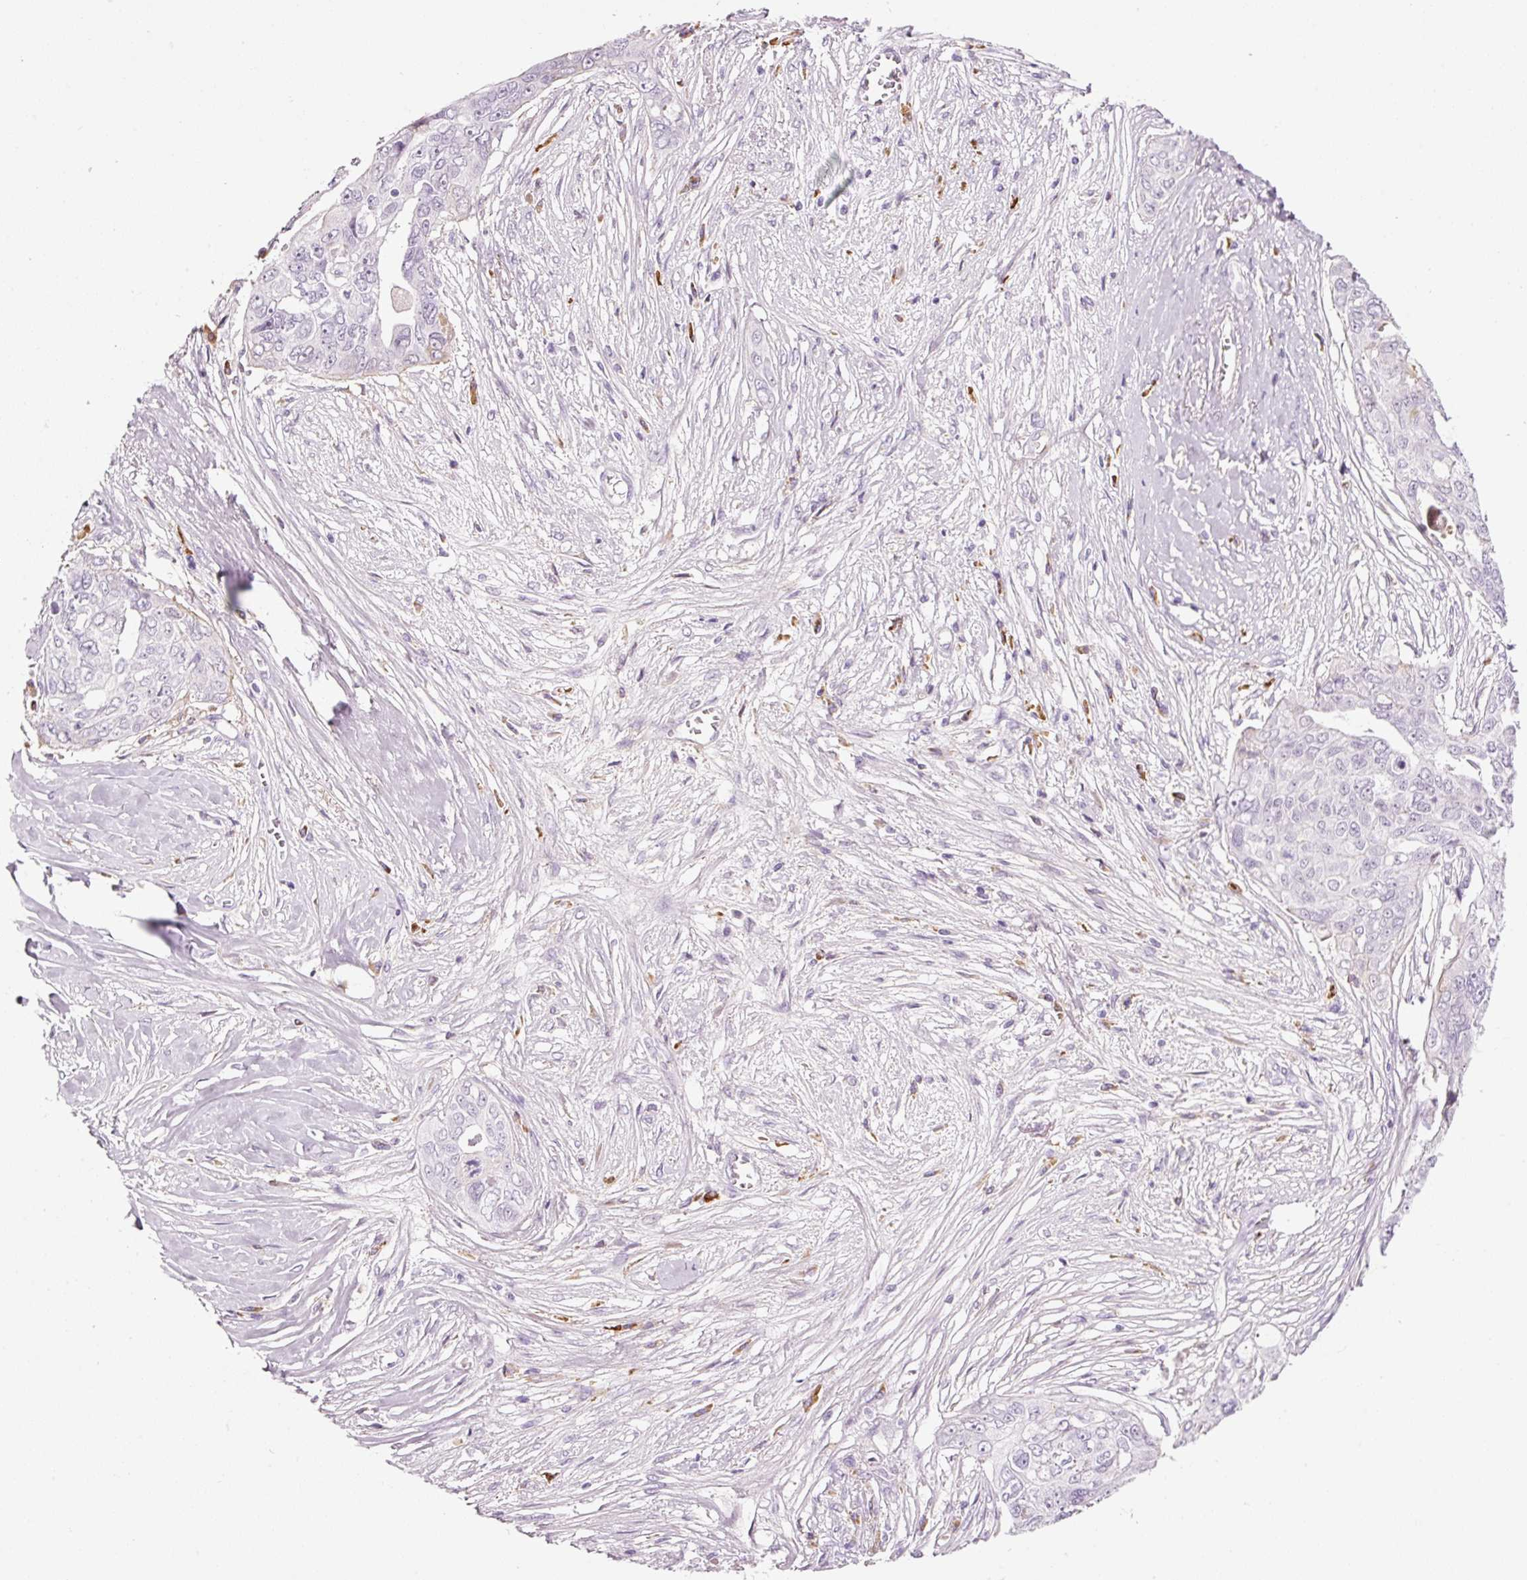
{"staining": {"intensity": "negative", "quantity": "none", "location": "none"}, "tissue": "ovarian cancer", "cell_type": "Tumor cells", "image_type": "cancer", "snomed": [{"axis": "morphology", "description": "Carcinoma, endometroid"}, {"axis": "topography", "description": "Ovary"}], "caption": "This histopathology image is of ovarian endometroid carcinoma stained with immunohistochemistry to label a protein in brown with the nuclei are counter-stained blue. There is no expression in tumor cells.", "gene": "KLF1", "patient": {"sex": "female", "age": 70}}